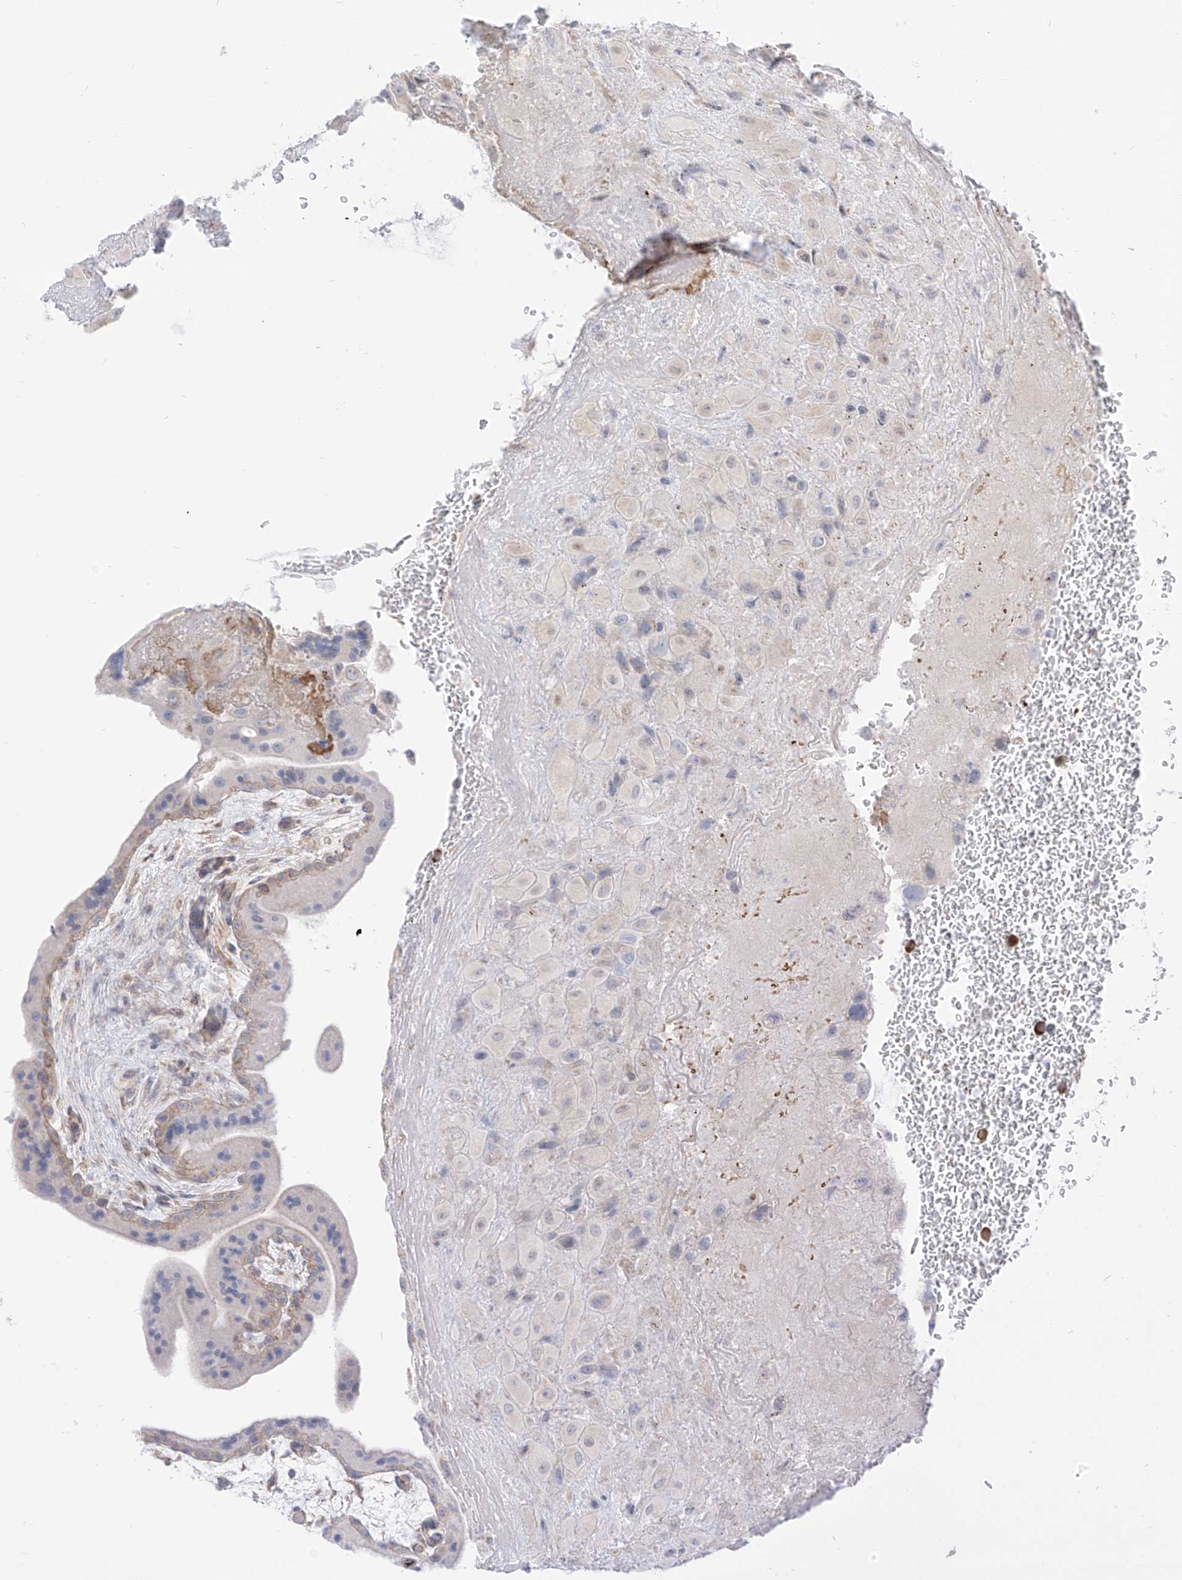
{"staining": {"intensity": "moderate", "quantity": "<25%", "location": "cytoplasmic/membranous"}, "tissue": "placenta", "cell_type": "Decidual cells", "image_type": "normal", "snomed": [{"axis": "morphology", "description": "Normal tissue, NOS"}, {"axis": "topography", "description": "Placenta"}], "caption": "About <25% of decidual cells in benign placenta display moderate cytoplasmic/membranous protein expression as visualized by brown immunohistochemical staining.", "gene": "ARHGEF40", "patient": {"sex": "female", "age": 35}}